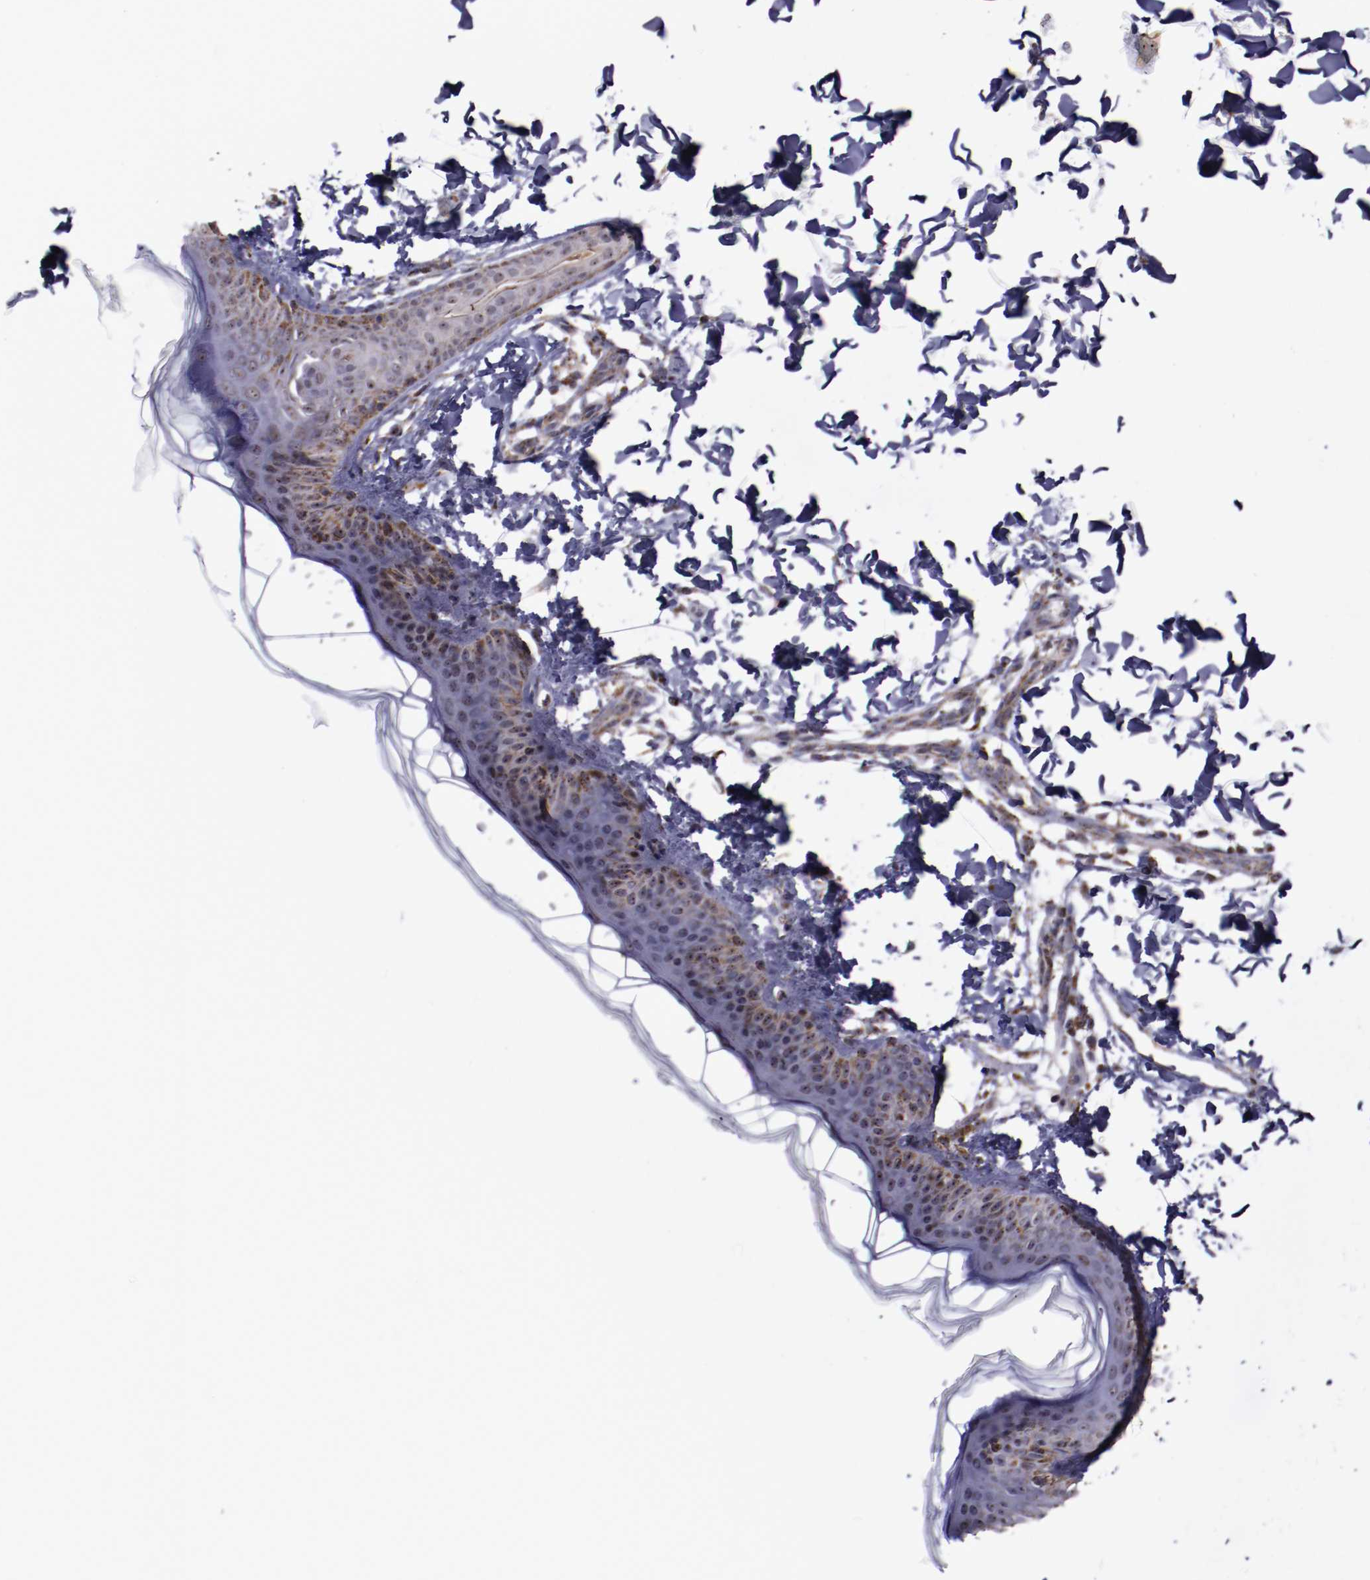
{"staining": {"intensity": "weak", "quantity": ">75%", "location": "cytoplasmic/membranous,nuclear"}, "tissue": "skin", "cell_type": "Fibroblasts", "image_type": "normal", "snomed": [{"axis": "morphology", "description": "Normal tissue, NOS"}, {"axis": "topography", "description": "Skin"}], "caption": "This is a photomicrograph of immunohistochemistry (IHC) staining of benign skin, which shows weak positivity in the cytoplasmic/membranous,nuclear of fibroblasts.", "gene": "LONP1", "patient": {"sex": "female", "age": 4}}